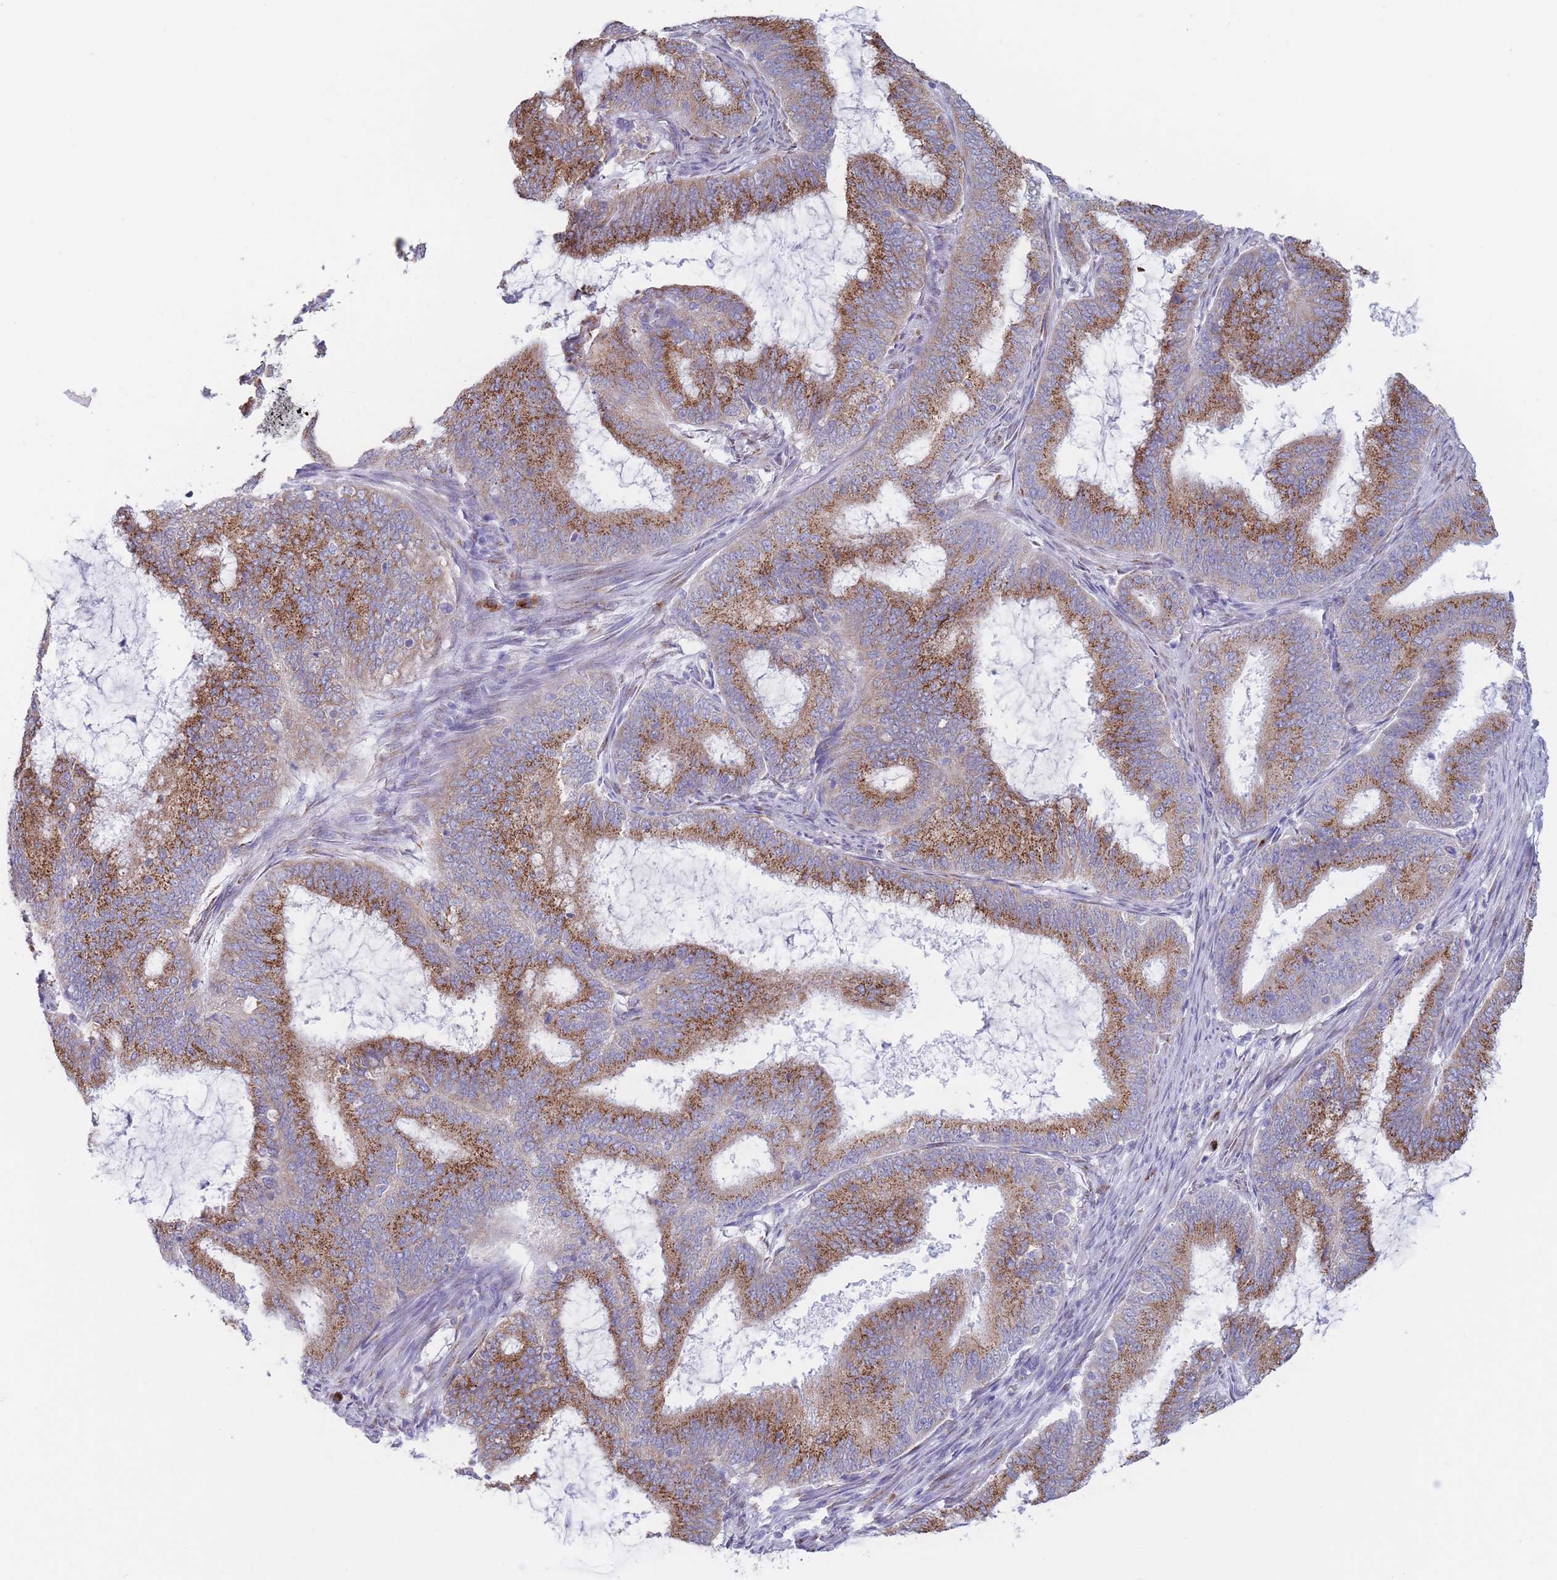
{"staining": {"intensity": "moderate", "quantity": ">75%", "location": "cytoplasmic/membranous"}, "tissue": "endometrial cancer", "cell_type": "Tumor cells", "image_type": "cancer", "snomed": [{"axis": "morphology", "description": "Adenocarcinoma, NOS"}, {"axis": "topography", "description": "Endometrium"}], "caption": "Endometrial adenocarcinoma stained with immunohistochemistry reveals moderate cytoplasmic/membranous positivity in about >75% of tumor cells.", "gene": "MRPL30", "patient": {"sex": "female", "age": 51}}